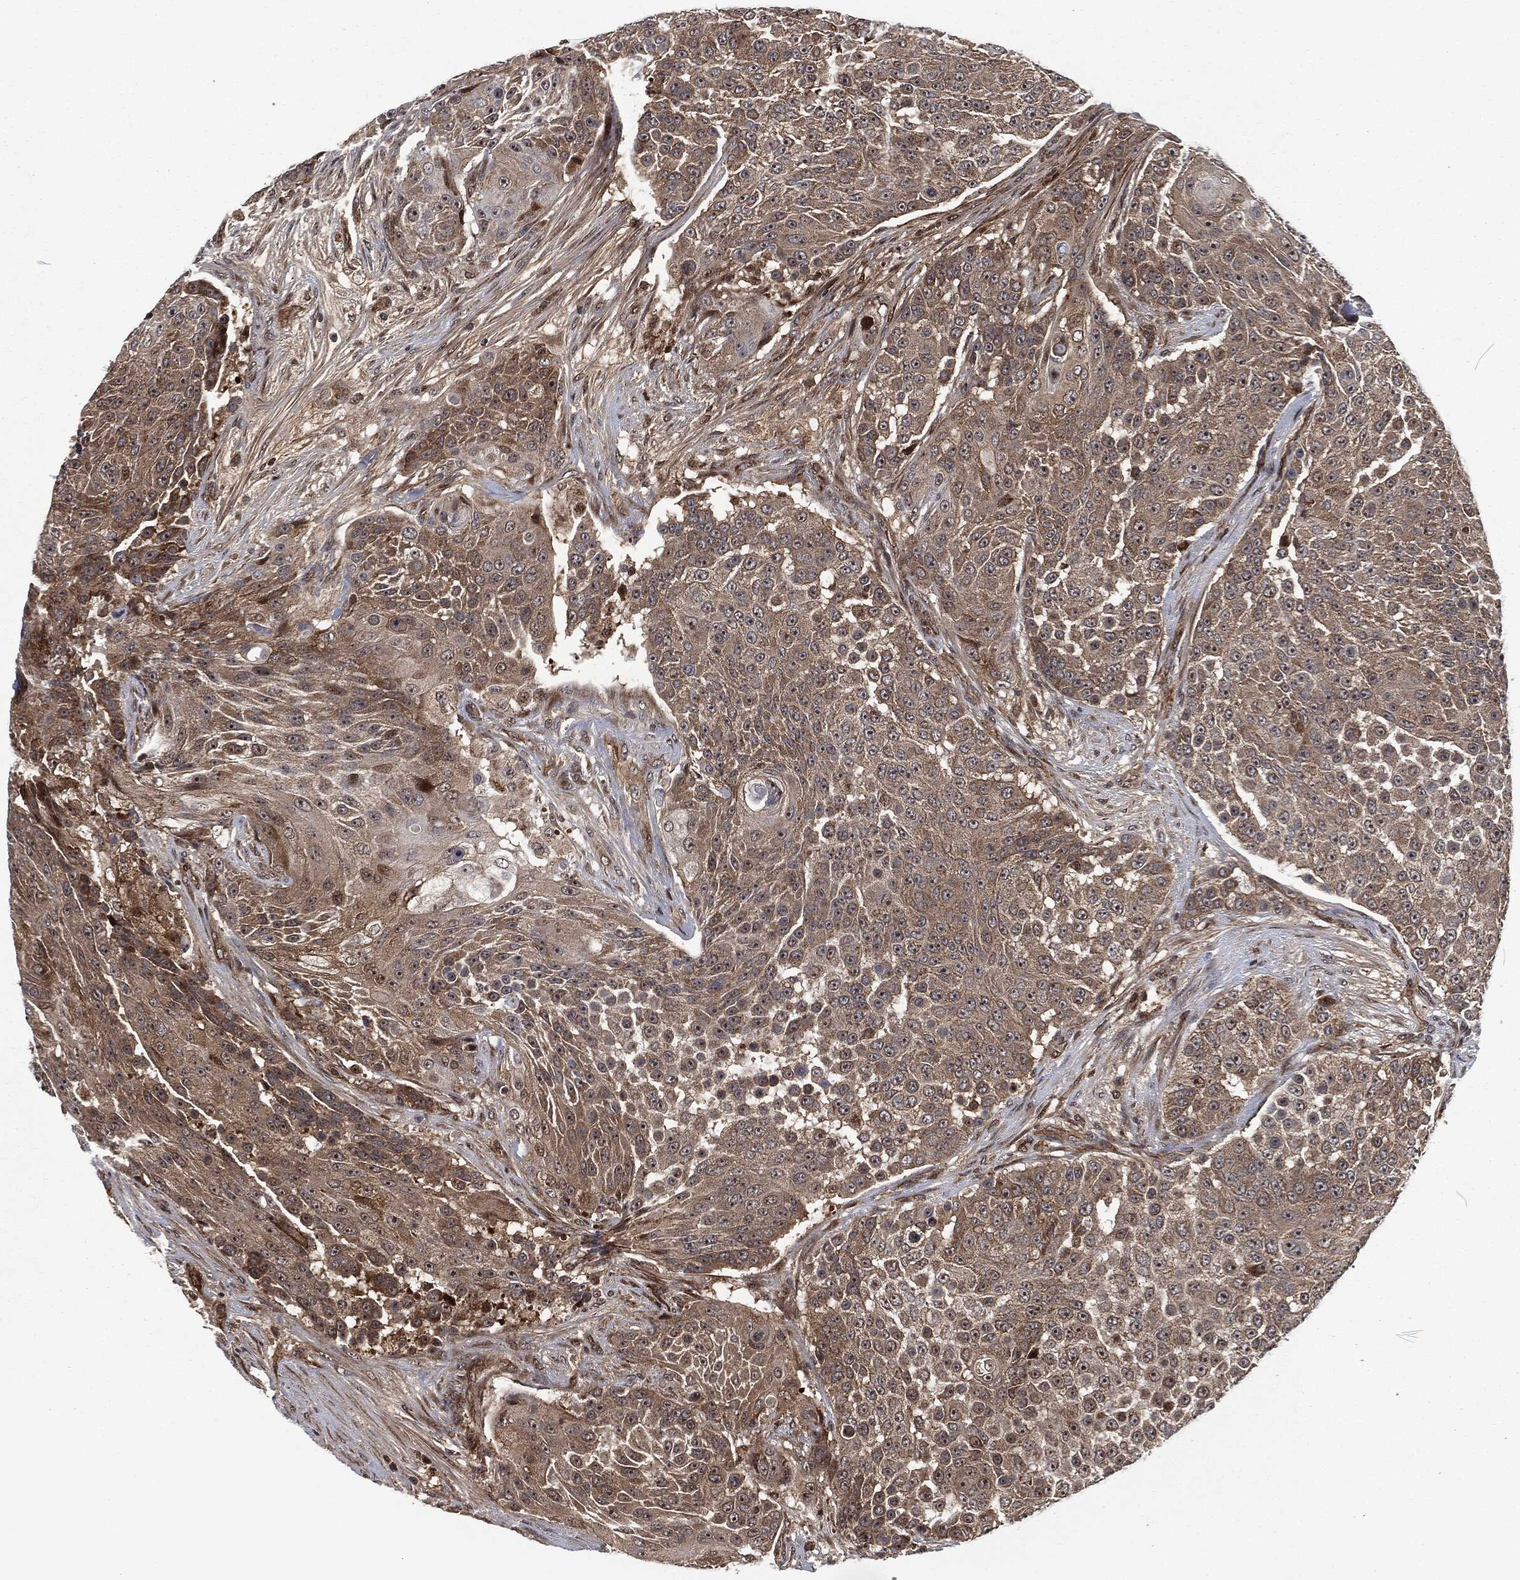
{"staining": {"intensity": "weak", "quantity": "25%-75%", "location": "cytoplasmic/membranous"}, "tissue": "urothelial cancer", "cell_type": "Tumor cells", "image_type": "cancer", "snomed": [{"axis": "morphology", "description": "Urothelial carcinoma, High grade"}, {"axis": "topography", "description": "Urinary bladder"}], "caption": "Immunohistochemistry (IHC) photomicrograph of neoplastic tissue: high-grade urothelial carcinoma stained using immunohistochemistry reveals low levels of weak protein expression localized specifically in the cytoplasmic/membranous of tumor cells, appearing as a cytoplasmic/membranous brown color.", "gene": "CMPK2", "patient": {"sex": "female", "age": 63}}